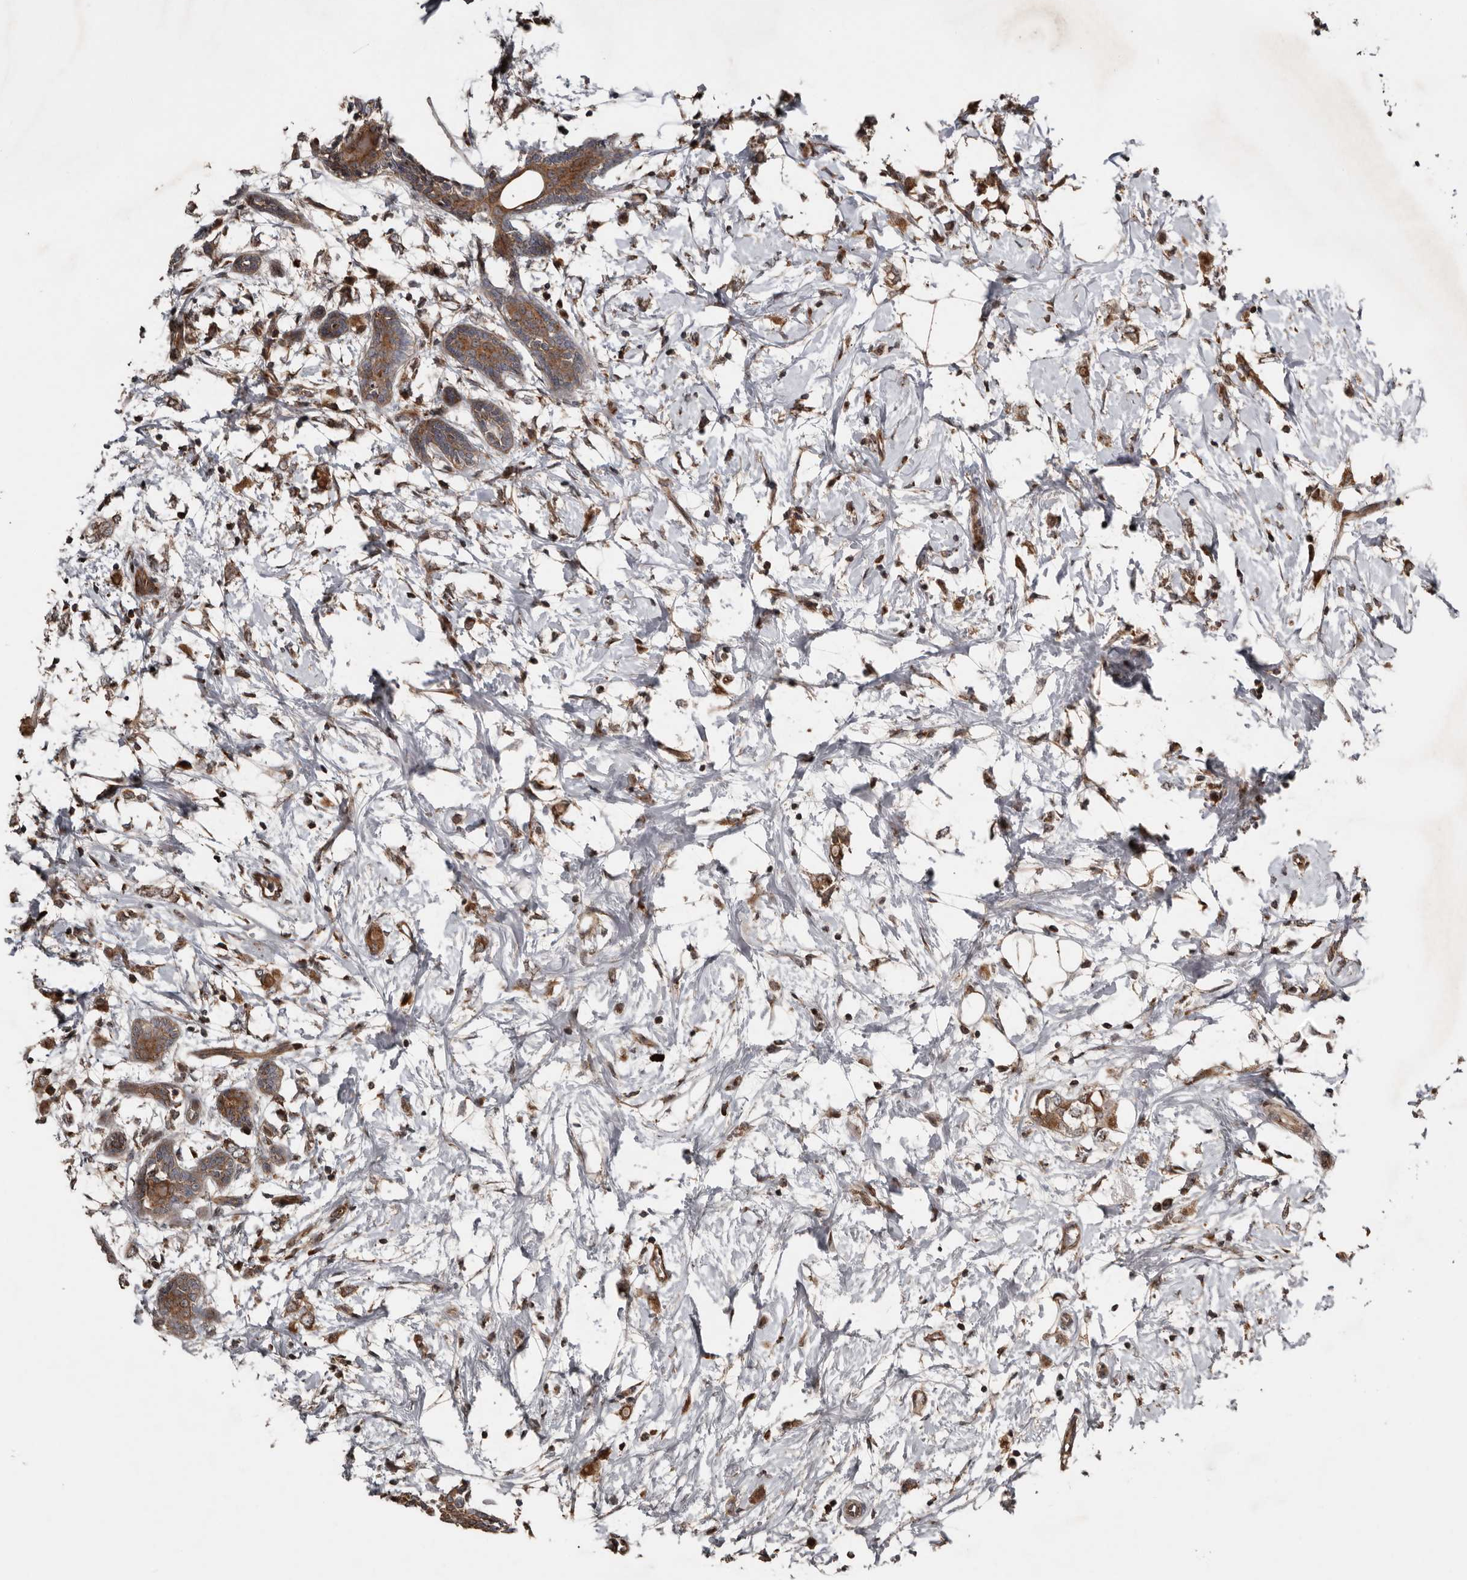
{"staining": {"intensity": "moderate", "quantity": ">75%", "location": "cytoplasmic/membranous"}, "tissue": "breast cancer", "cell_type": "Tumor cells", "image_type": "cancer", "snomed": [{"axis": "morphology", "description": "Normal tissue, NOS"}, {"axis": "morphology", "description": "Lobular carcinoma"}, {"axis": "topography", "description": "Breast"}], "caption": "About >75% of tumor cells in human breast cancer (lobular carcinoma) exhibit moderate cytoplasmic/membranous protein positivity as visualized by brown immunohistochemical staining.", "gene": "CCDC190", "patient": {"sex": "female", "age": 47}}